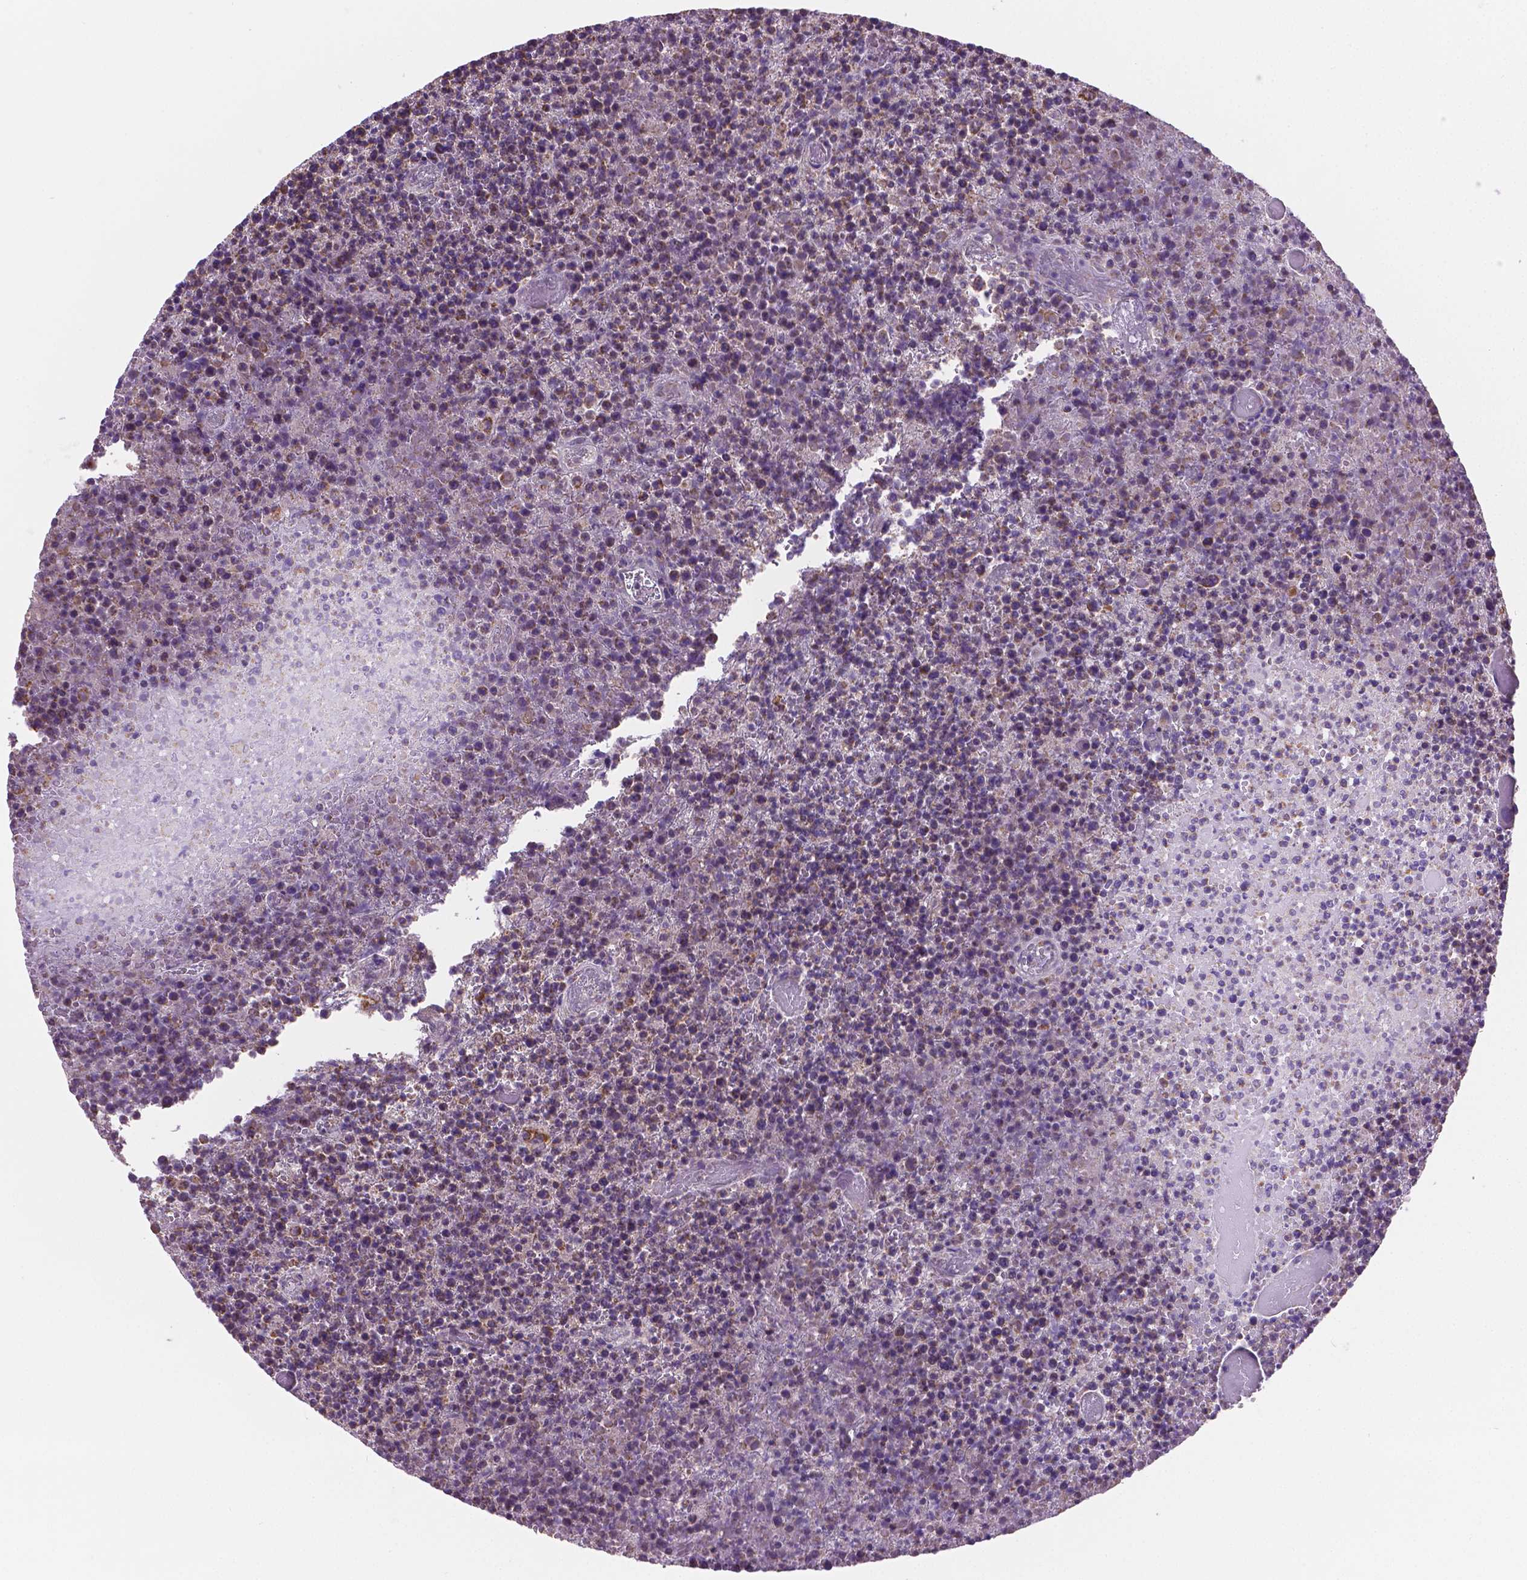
{"staining": {"intensity": "negative", "quantity": "none", "location": "none"}, "tissue": "lymphoma", "cell_type": "Tumor cells", "image_type": "cancer", "snomed": [{"axis": "morphology", "description": "Malignant lymphoma, non-Hodgkin's type, High grade"}, {"axis": "topography", "description": "Lymph node"}], "caption": "Immunohistochemical staining of human malignant lymphoma, non-Hodgkin's type (high-grade) reveals no significant expression in tumor cells.", "gene": "CSPG5", "patient": {"sex": "male", "age": 13}}